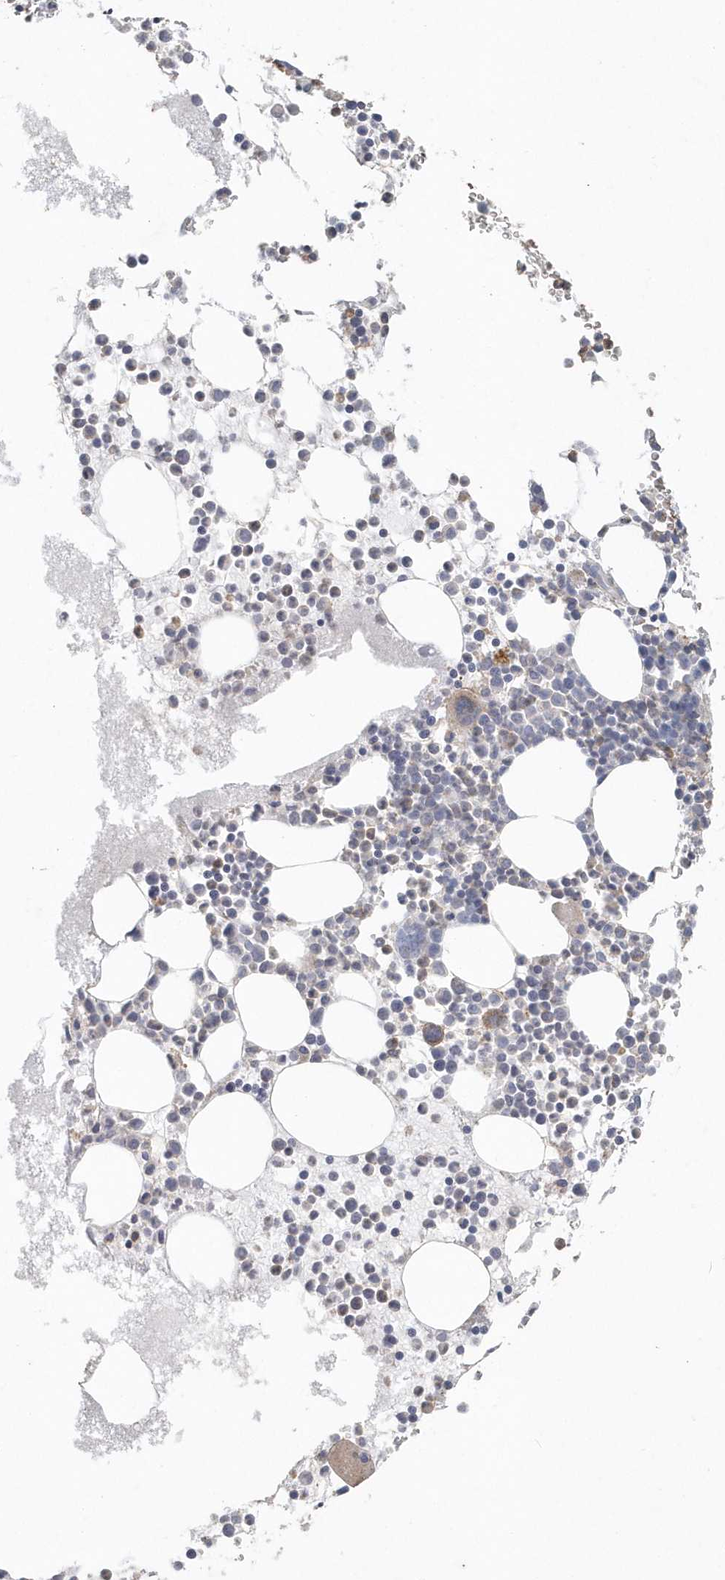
{"staining": {"intensity": "weak", "quantity": "<25%", "location": "cytoplasmic/membranous"}, "tissue": "bone marrow", "cell_type": "Hematopoietic cells", "image_type": "normal", "snomed": [{"axis": "morphology", "description": "Normal tissue, NOS"}, {"axis": "topography", "description": "Bone marrow"}], "caption": "The histopathology image exhibits no significant positivity in hematopoietic cells of bone marrow.", "gene": "PDCD1", "patient": {"sex": "female", "age": 78}}